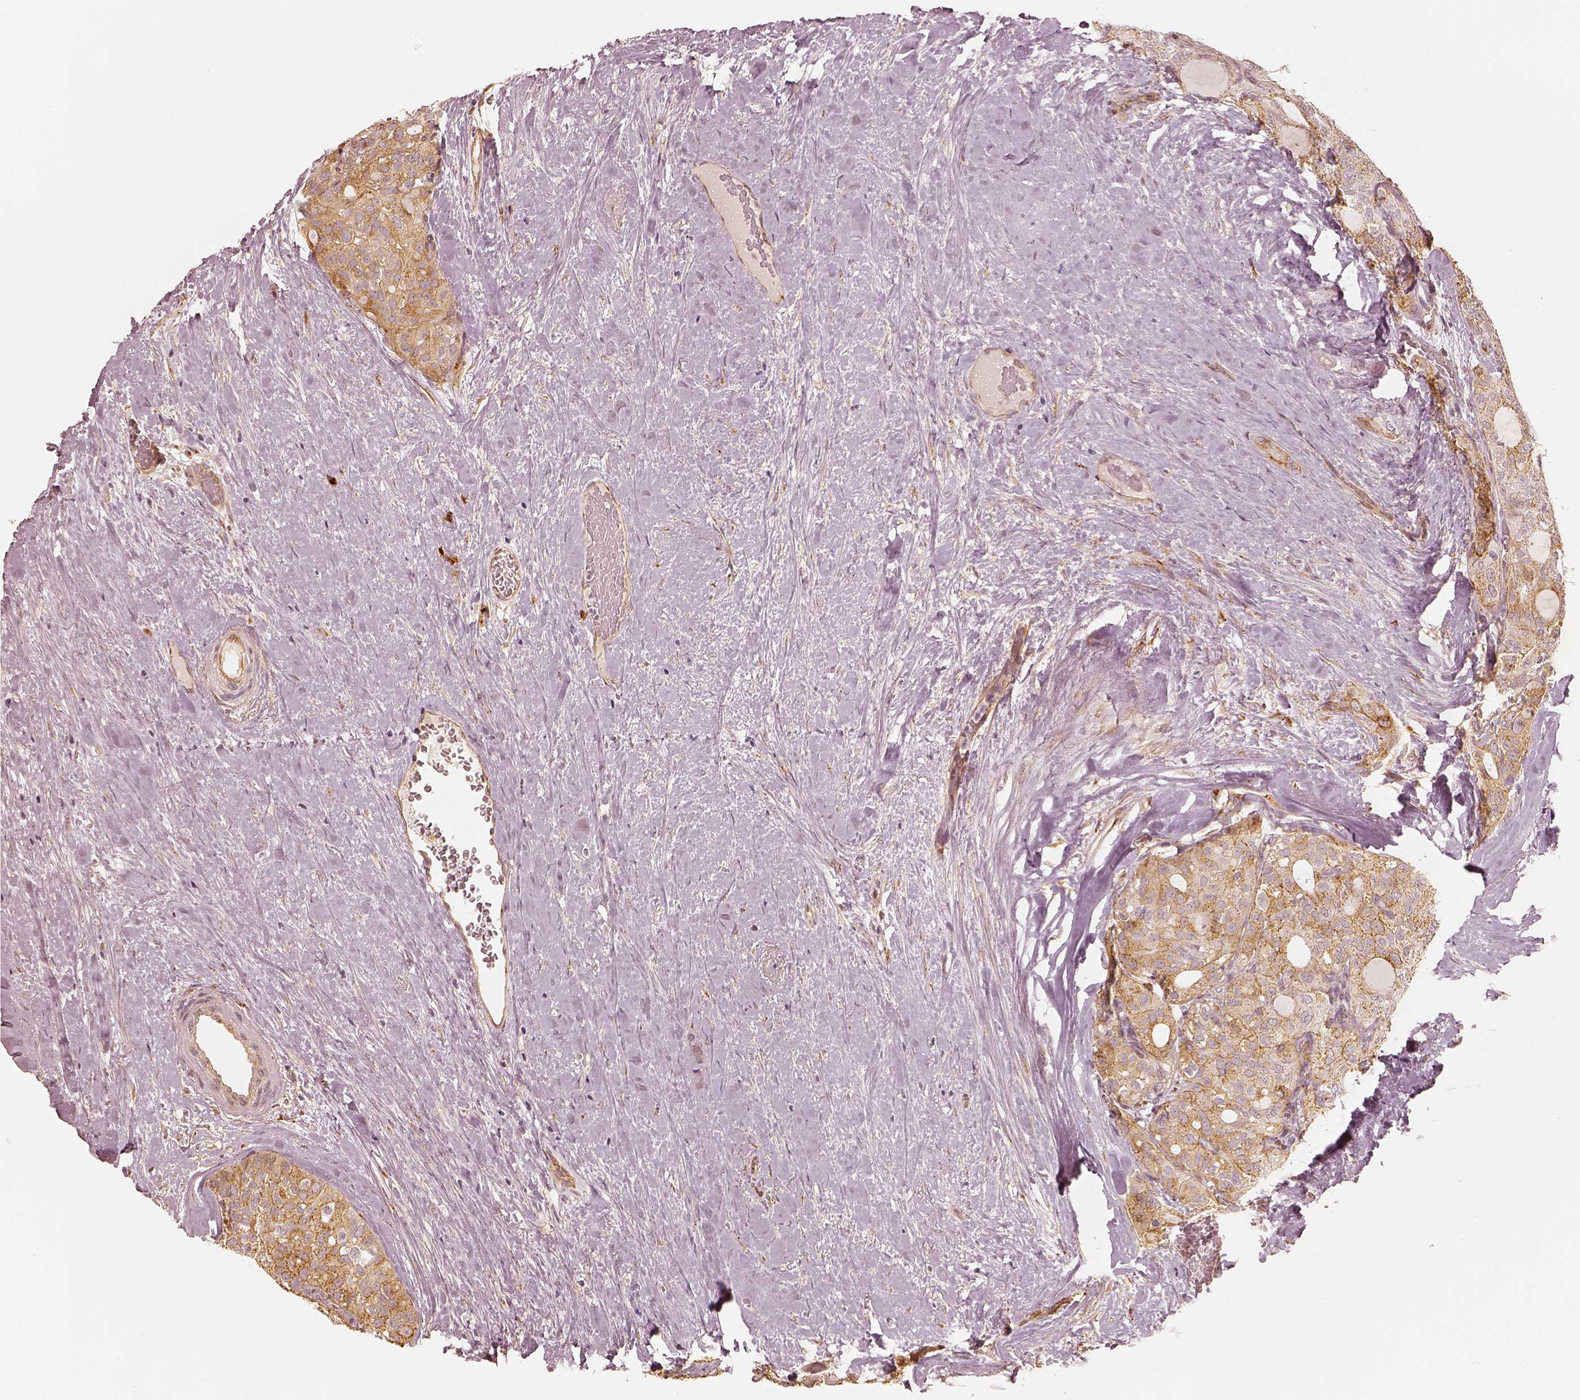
{"staining": {"intensity": "moderate", "quantity": "25%-75%", "location": "cytoplasmic/membranous"}, "tissue": "thyroid cancer", "cell_type": "Tumor cells", "image_type": "cancer", "snomed": [{"axis": "morphology", "description": "Follicular adenoma carcinoma, NOS"}, {"axis": "topography", "description": "Thyroid gland"}], "caption": "The photomicrograph reveals immunohistochemical staining of thyroid cancer. There is moderate cytoplasmic/membranous staining is identified in approximately 25%-75% of tumor cells.", "gene": "GORASP2", "patient": {"sex": "male", "age": 75}}